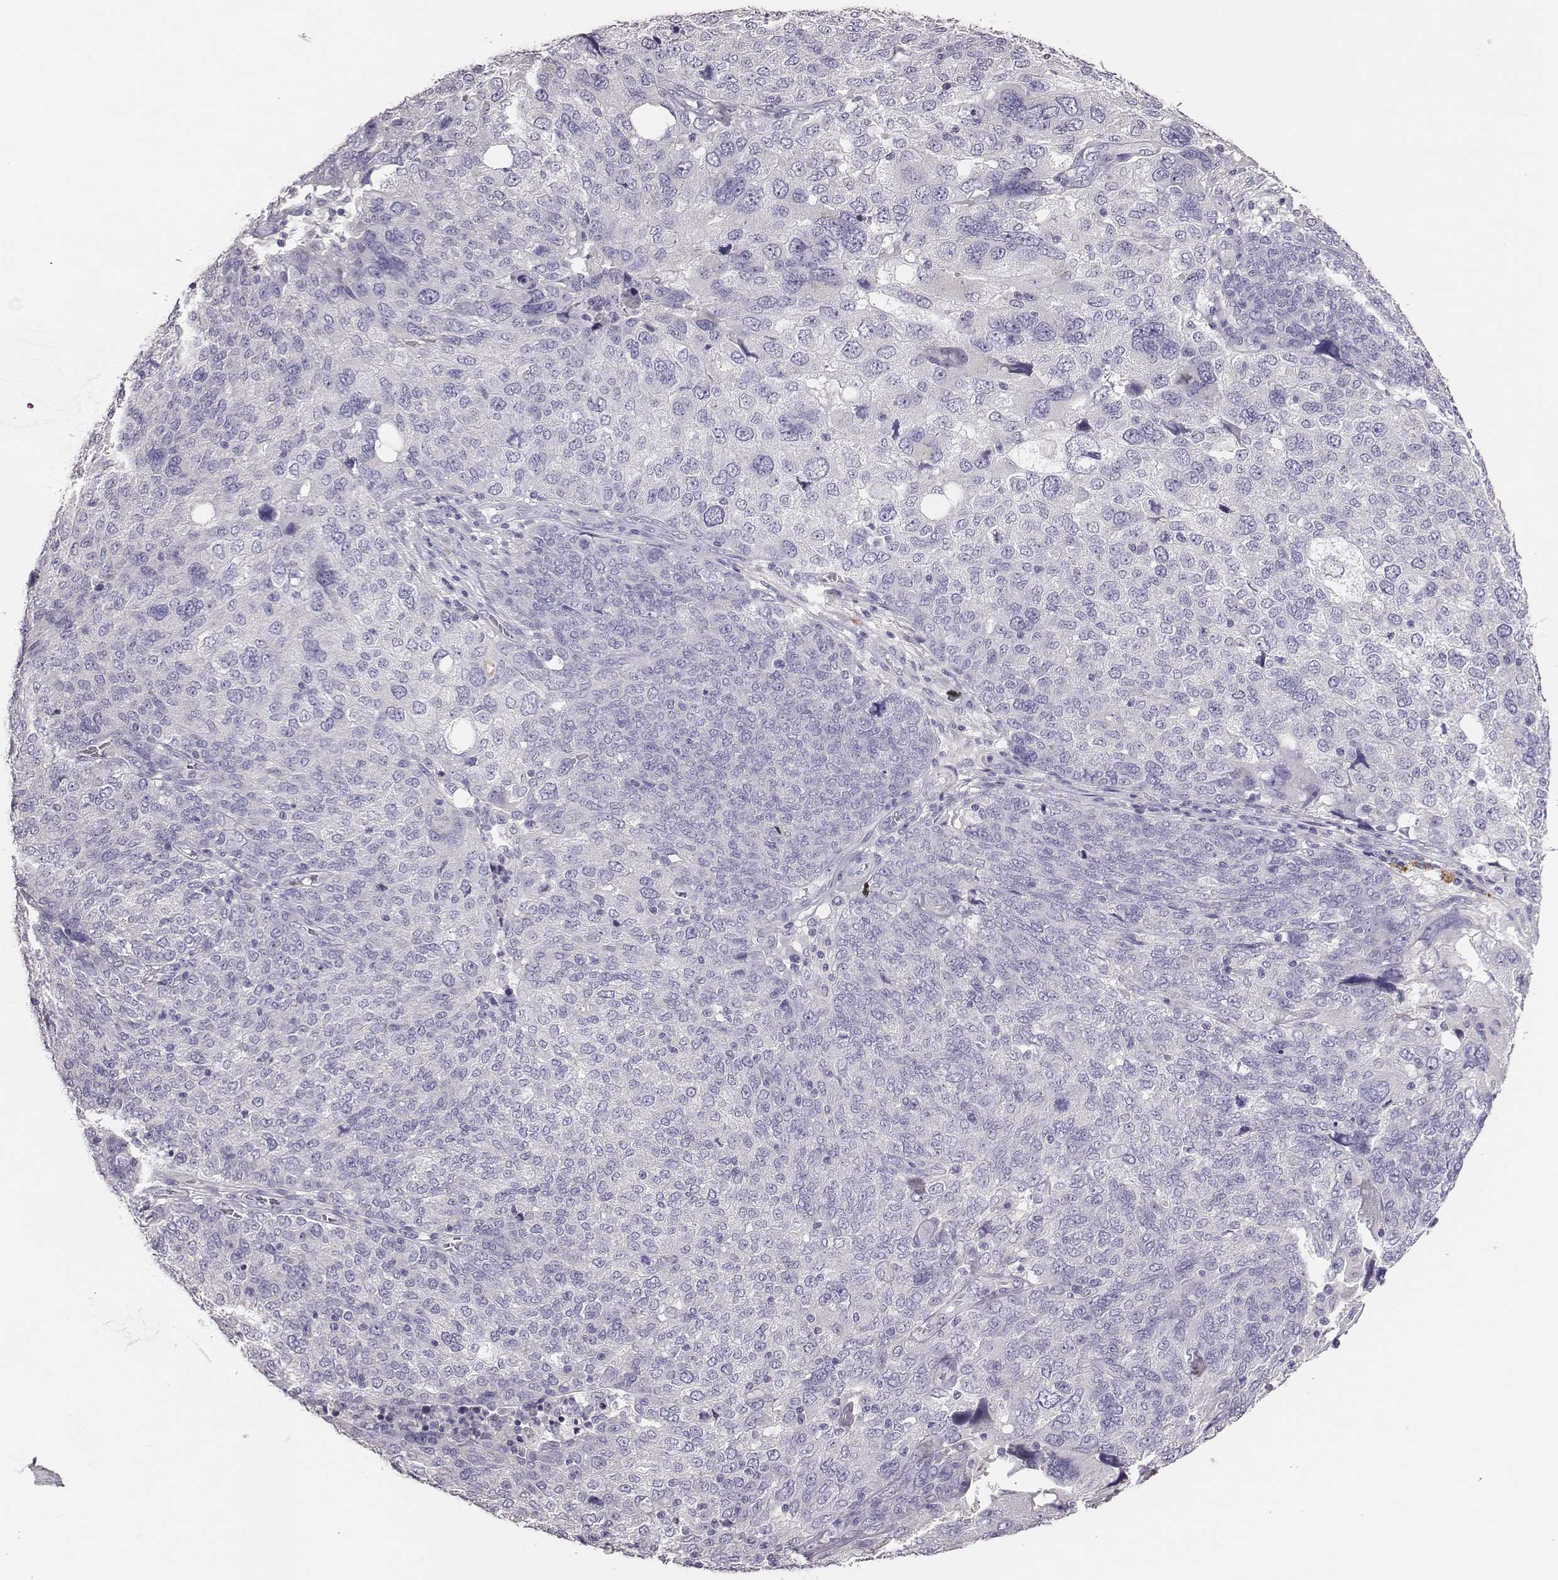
{"staining": {"intensity": "negative", "quantity": "none", "location": "none"}, "tissue": "ovarian cancer", "cell_type": "Tumor cells", "image_type": "cancer", "snomed": [{"axis": "morphology", "description": "Carcinoma, endometroid"}, {"axis": "topography", "description": "Ovary"}], "caption": "A high-resolution micrograph shows immunohistochemistry (IHC) staining of ovarian cancer (endometroid carcinoma), which shows no significant expression in tumor cells. (IHC, brightfield microscopy, high magnification).", "gene": "P2RY10", "patient": {"sex": "female", "age": 58}}